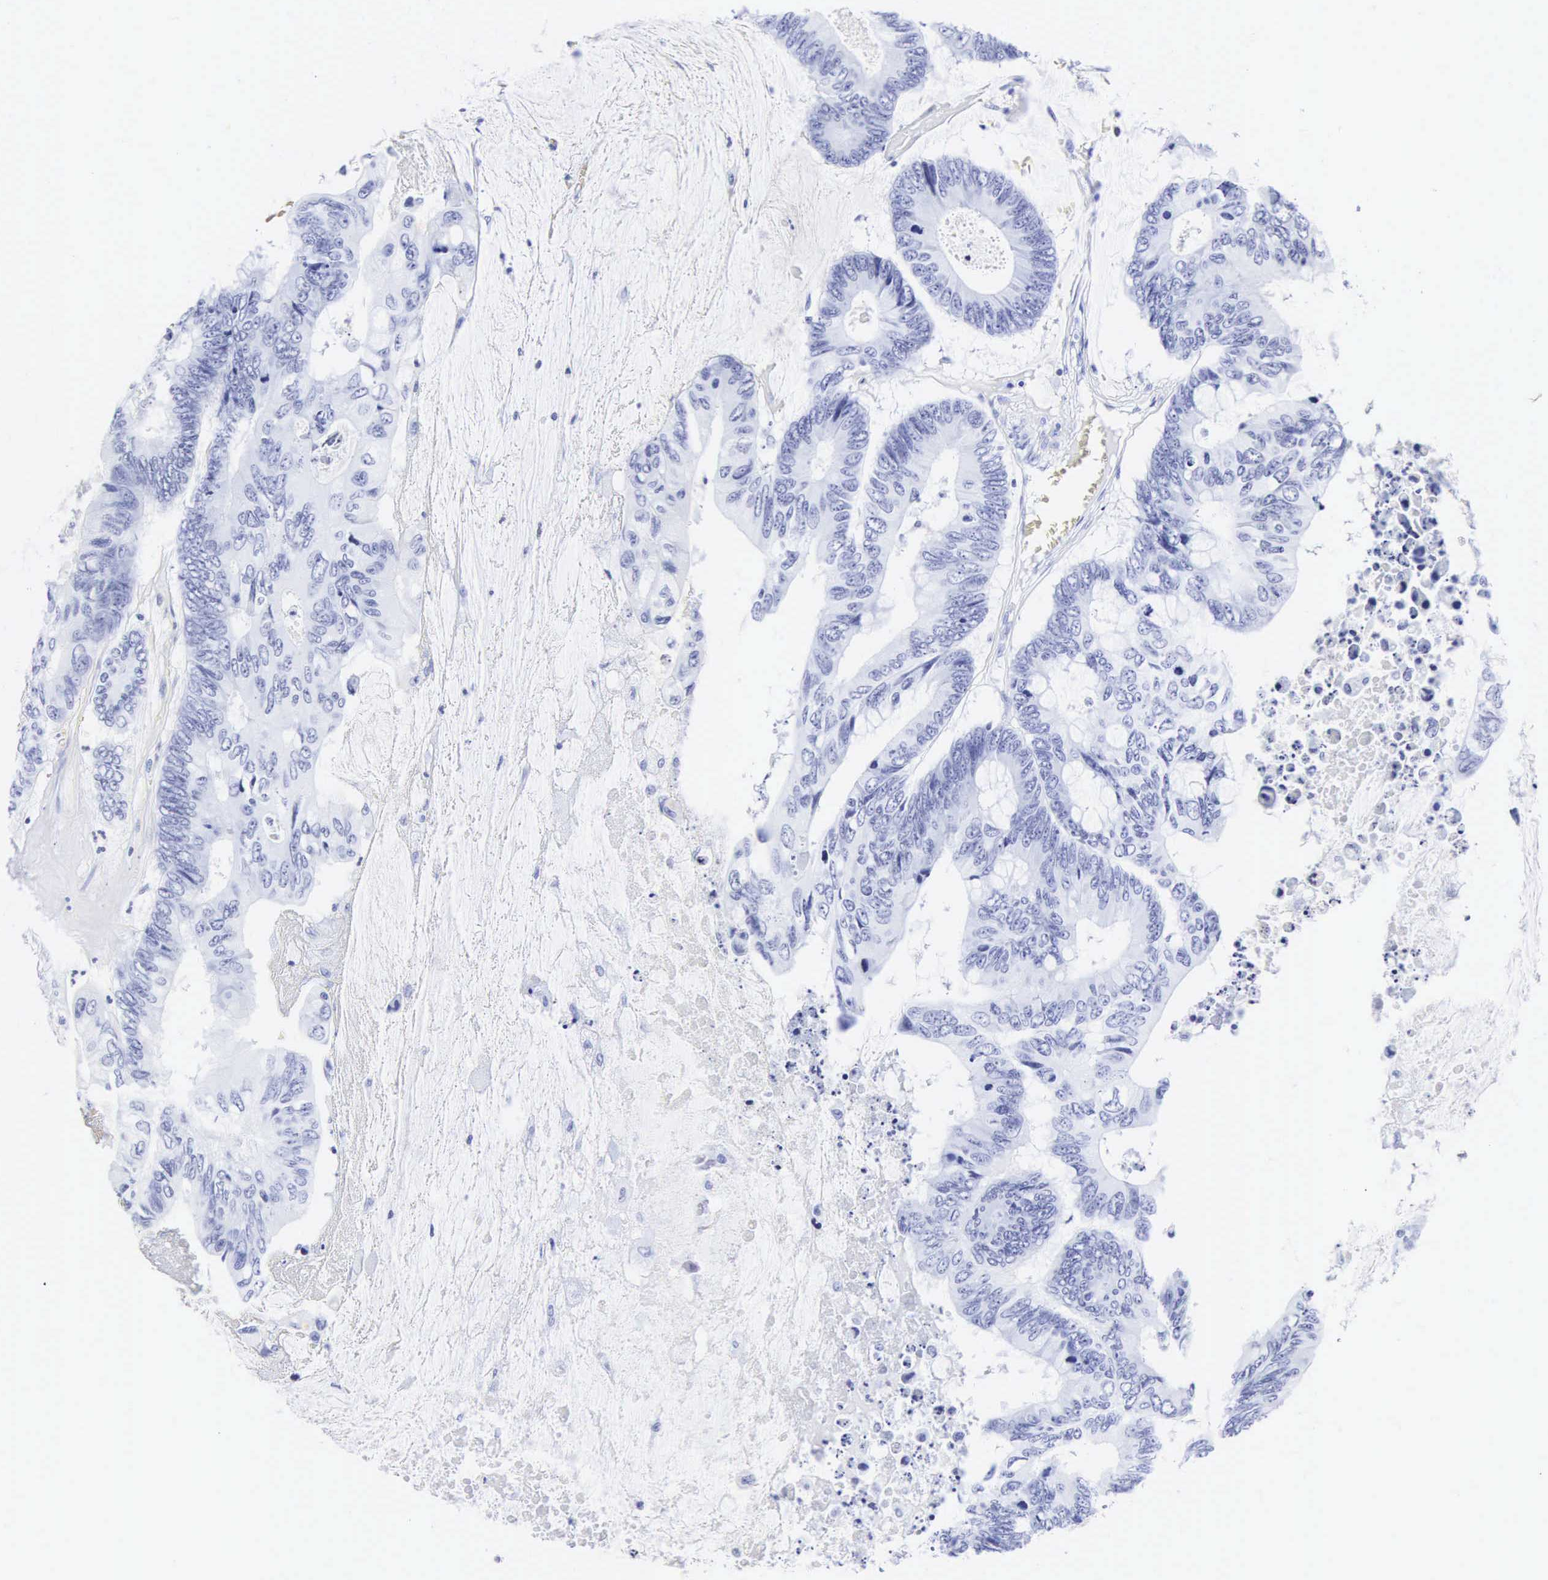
{"staining": {"intensity": "negative", "quantity": "none", "location": "none"}, "tissue": "colorectal cancer", "cell_type": "Tumor cells", "image_type": "cancer", "snomed": [{"axis": "morphology", "description": "Adenocarcinoma, NOS"}, {"axis": "topography", "description": "Colon"}], "caption": "The image displays no significant staining in tumor cells of colorectal cancer (adenocarcinoma).", "gene": "CGB3", "patient": {"sex": "male", "age": 65}}